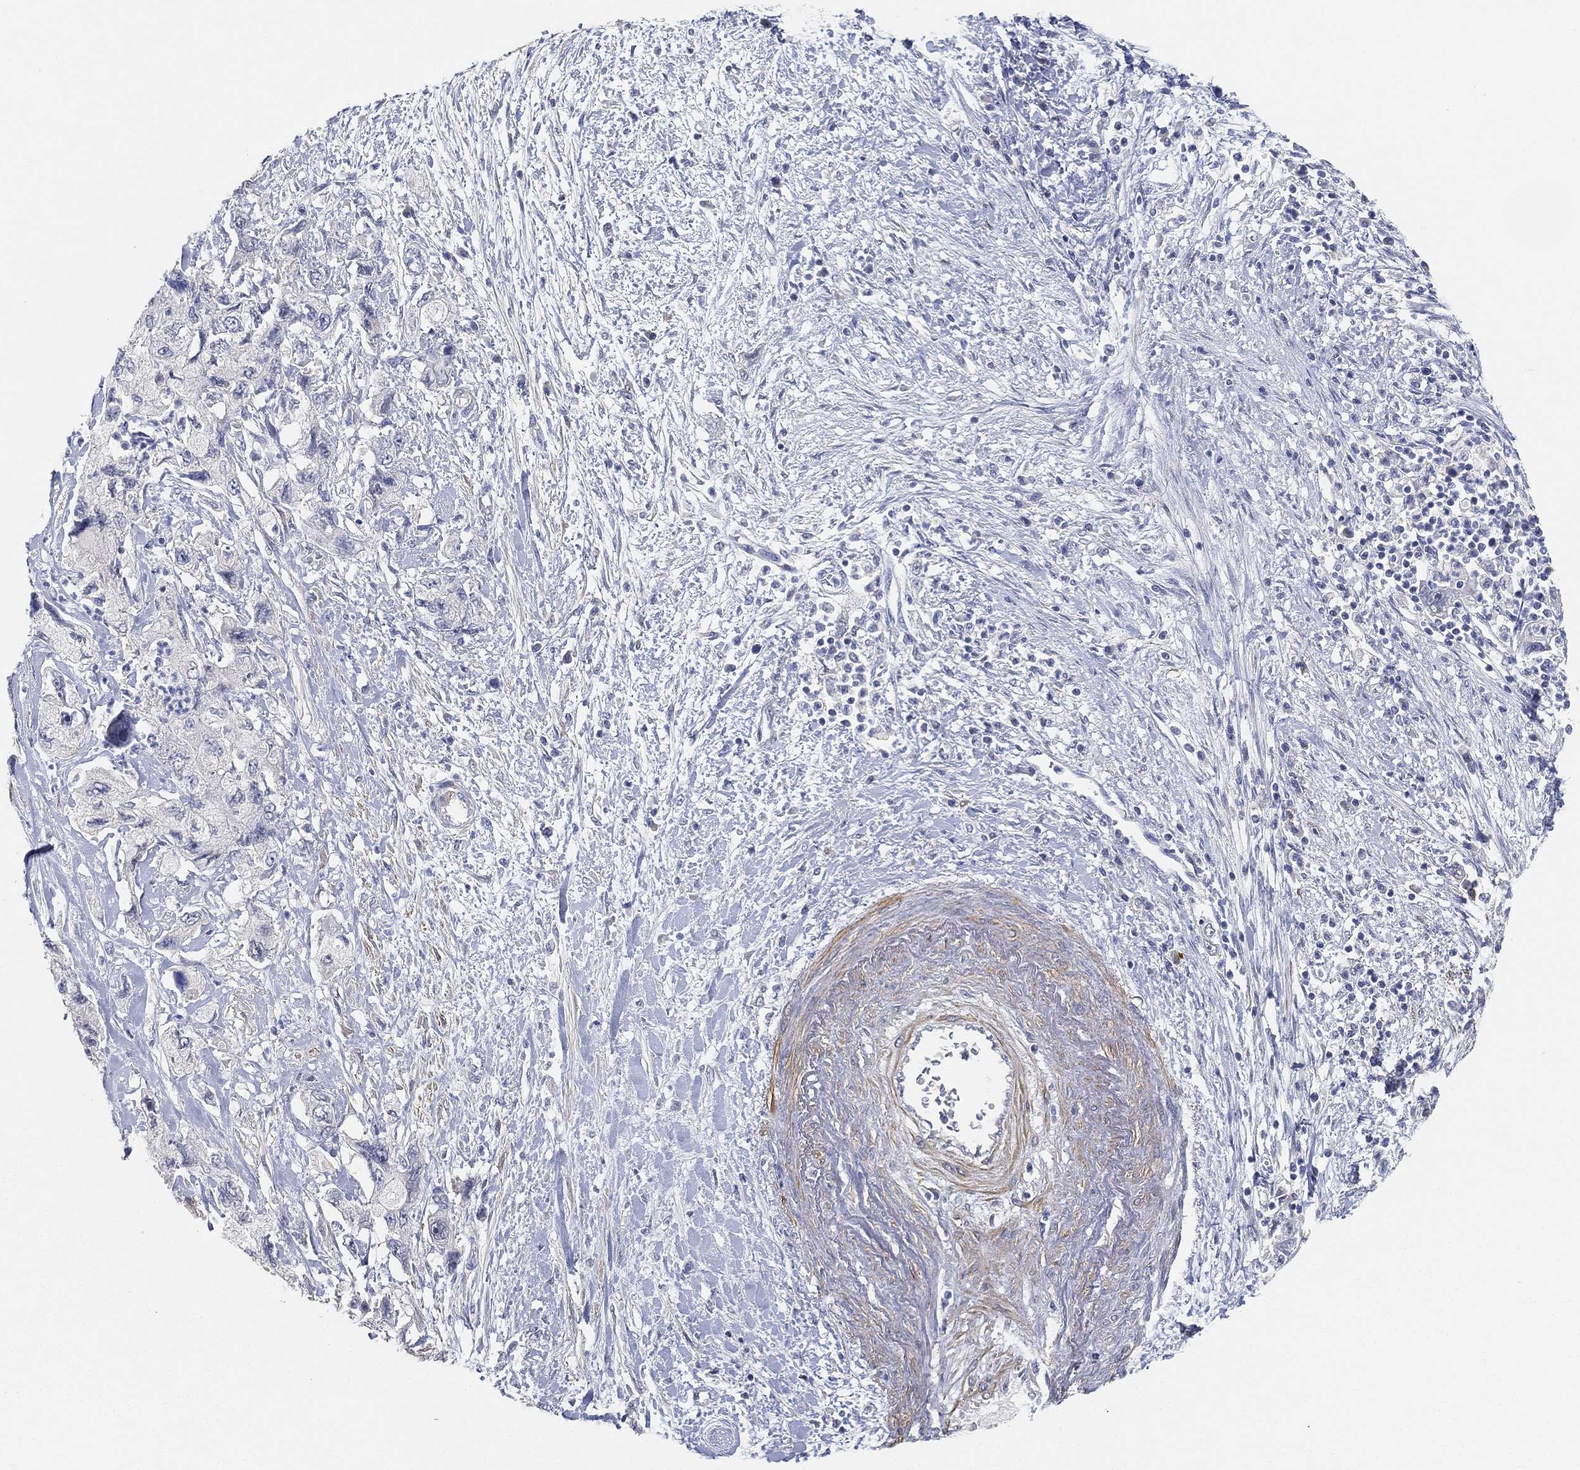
{"staining": {"intensity": "negative", "quantity": "none", "location": "none"}, "tissue": "pancreatic cancer", "cell_type": "Tumor cells", "image_type": "cancer", "snomed": [{"axis": "morphology", "description": "Adenocarcinoma, NOS"}, {"axis": "topography", "description": "Pancreas"}], "caption": "An image of adenocarcinoma (pancreatic) stained for a protein reveals no brown staining in tumor cells.", "gene": "GPR61", "patient": {"sex": "female", "age": 73}}